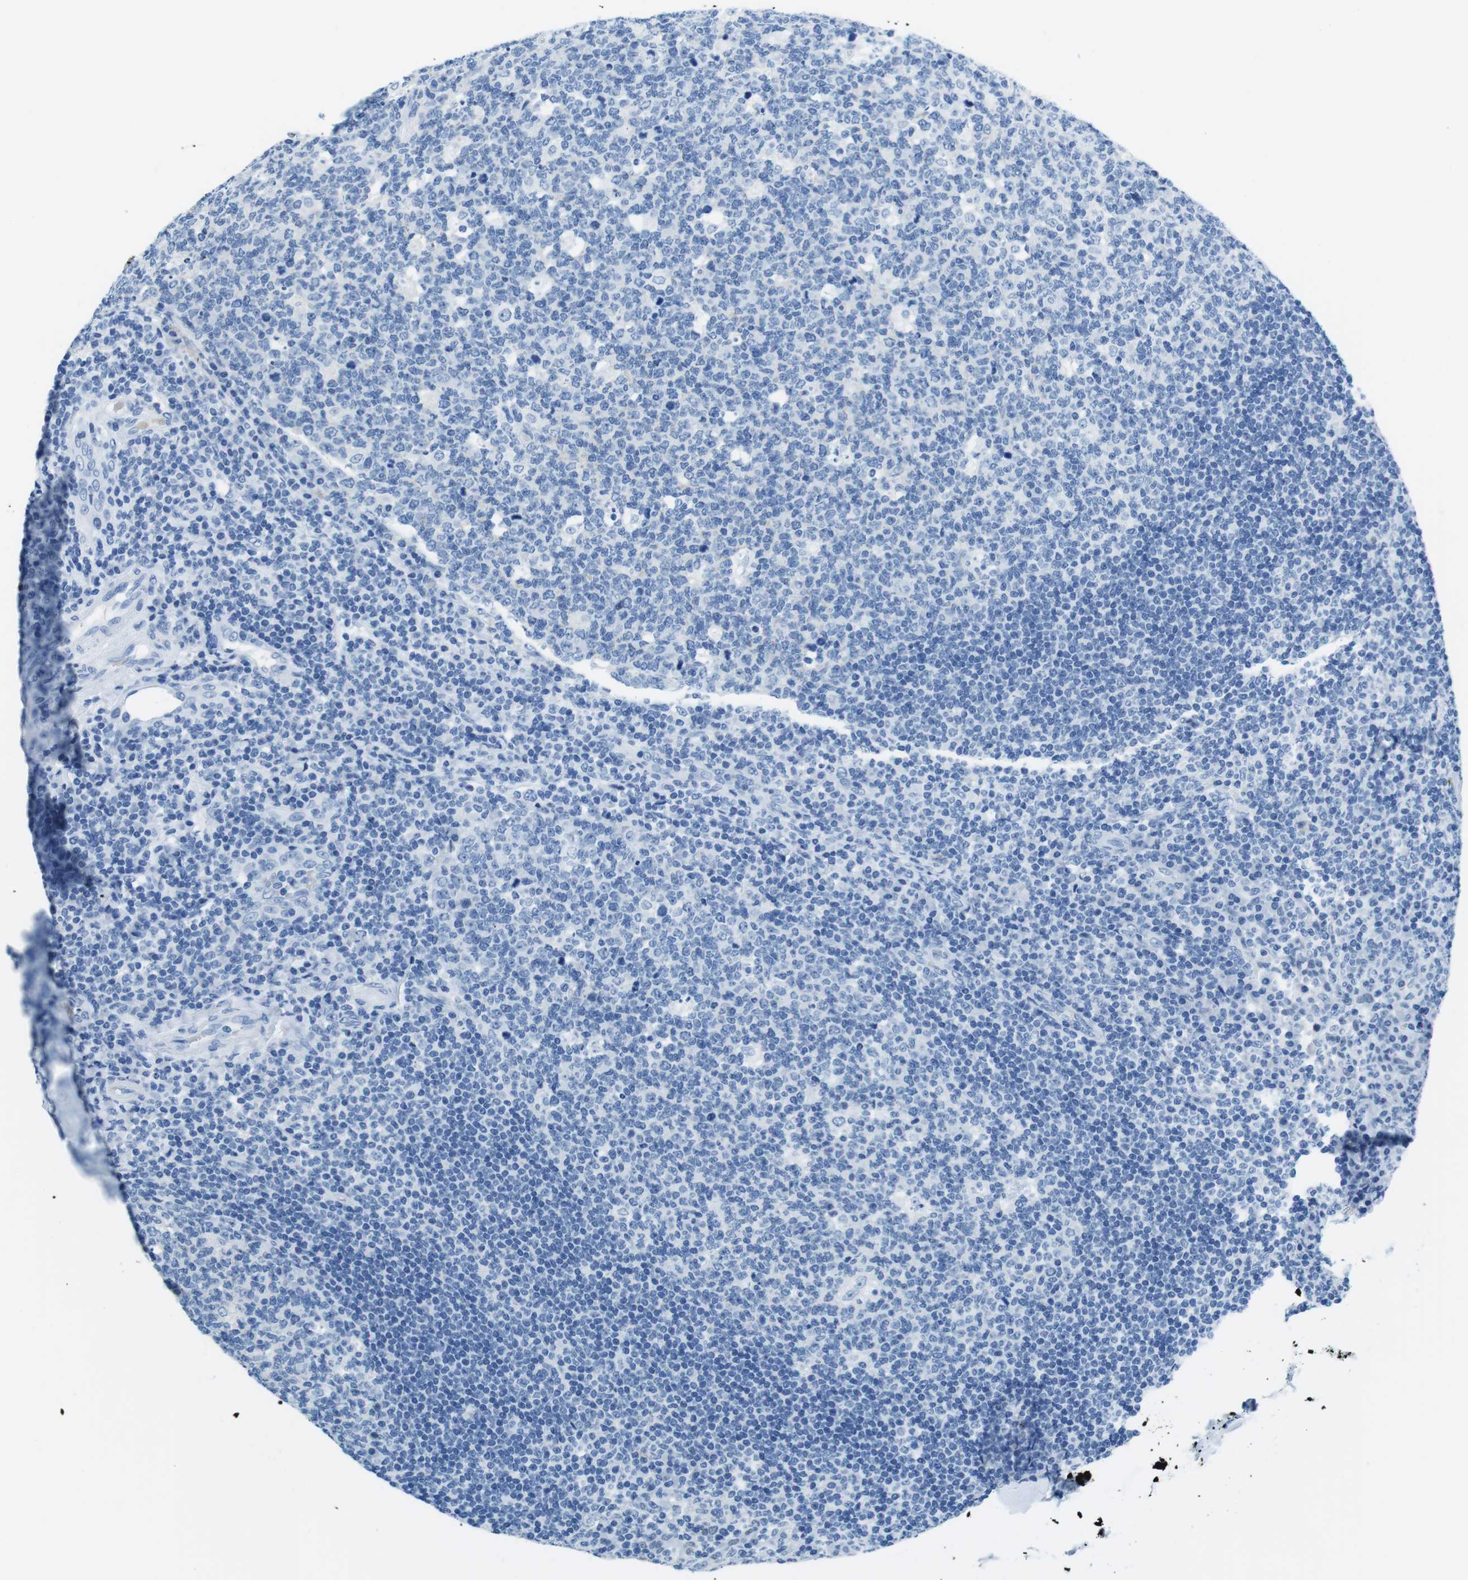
{"staining": {"intensity": "negative", "quantity": "none", "location": "none"}, "tissue": "tonsil", "cell_type": "Germinal center cells", "image_type": "normal", "snomed": [{"axis": "morphology", "description": "Normal tissue, NOS"}, {"axis": "topography", "description": "Tonsil"}], "caption": "Germinal center cells are negative for protein expression in unremarkable human tonsil.", "gene": "TFAP2C", "patient": {"sex": "male", "age": 17}}